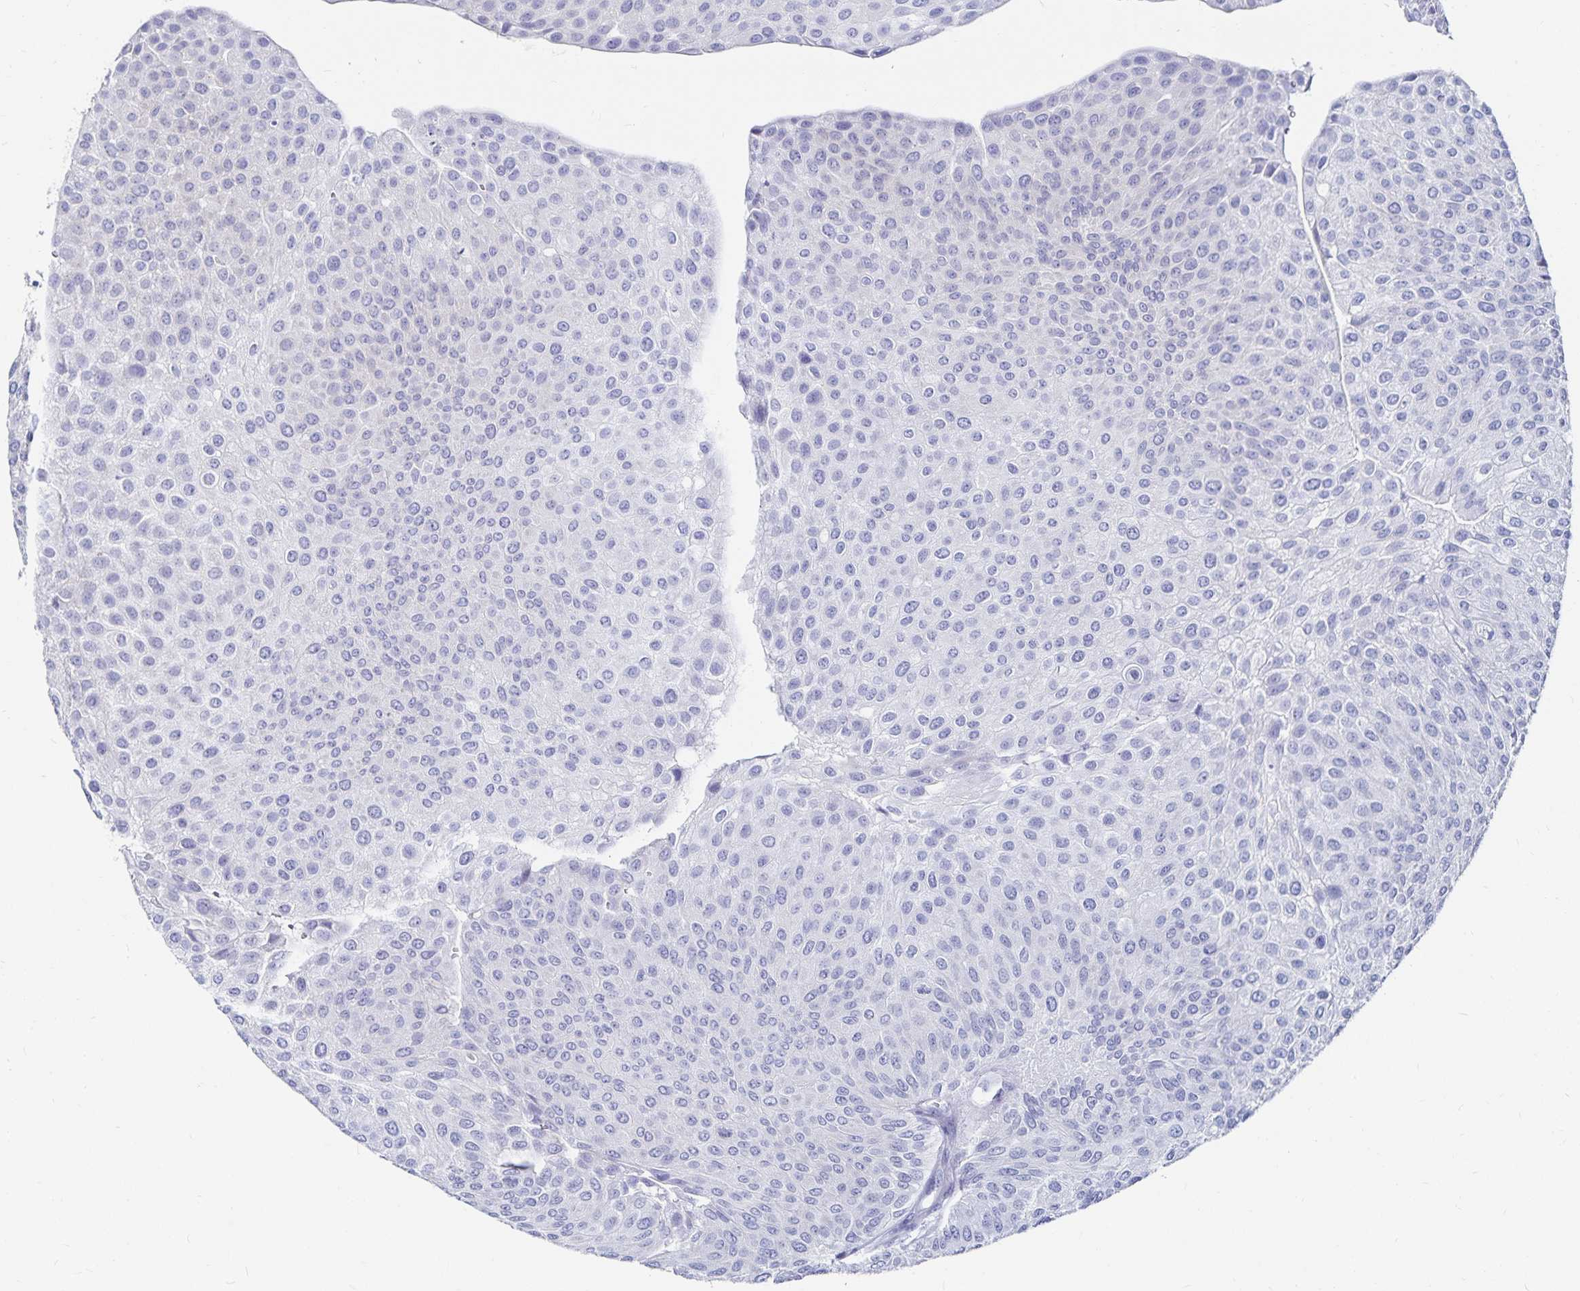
{"staining": {"intensity": "negative", "quantity": "none", "location": "none"}, "tissue": "urothelial cancer", "cell_type": "Tumor cells", "image_type": "cancer", "snomed": [{"axis": "morphology", "description": "Urothelial carcinoma, NOS"}, {"axis": "topography", "description": "Urinary bladder"}], "caption": "Immunohistochemistry histopathology image of neoplastic tissue: urothelial cancer stained with DAB (3,3'-diaminobenzidine) reveals no significant protein expression in tumor cells. The staining was performed using DAB (3,3'-diaminobenzidine) to visualize the protein expression in brown, while the nuclei were stained in blue with hematoxylin (Magnification: 20x).", "gene": "TNIP1", "patient": {"sex": "male", "age": 67}}